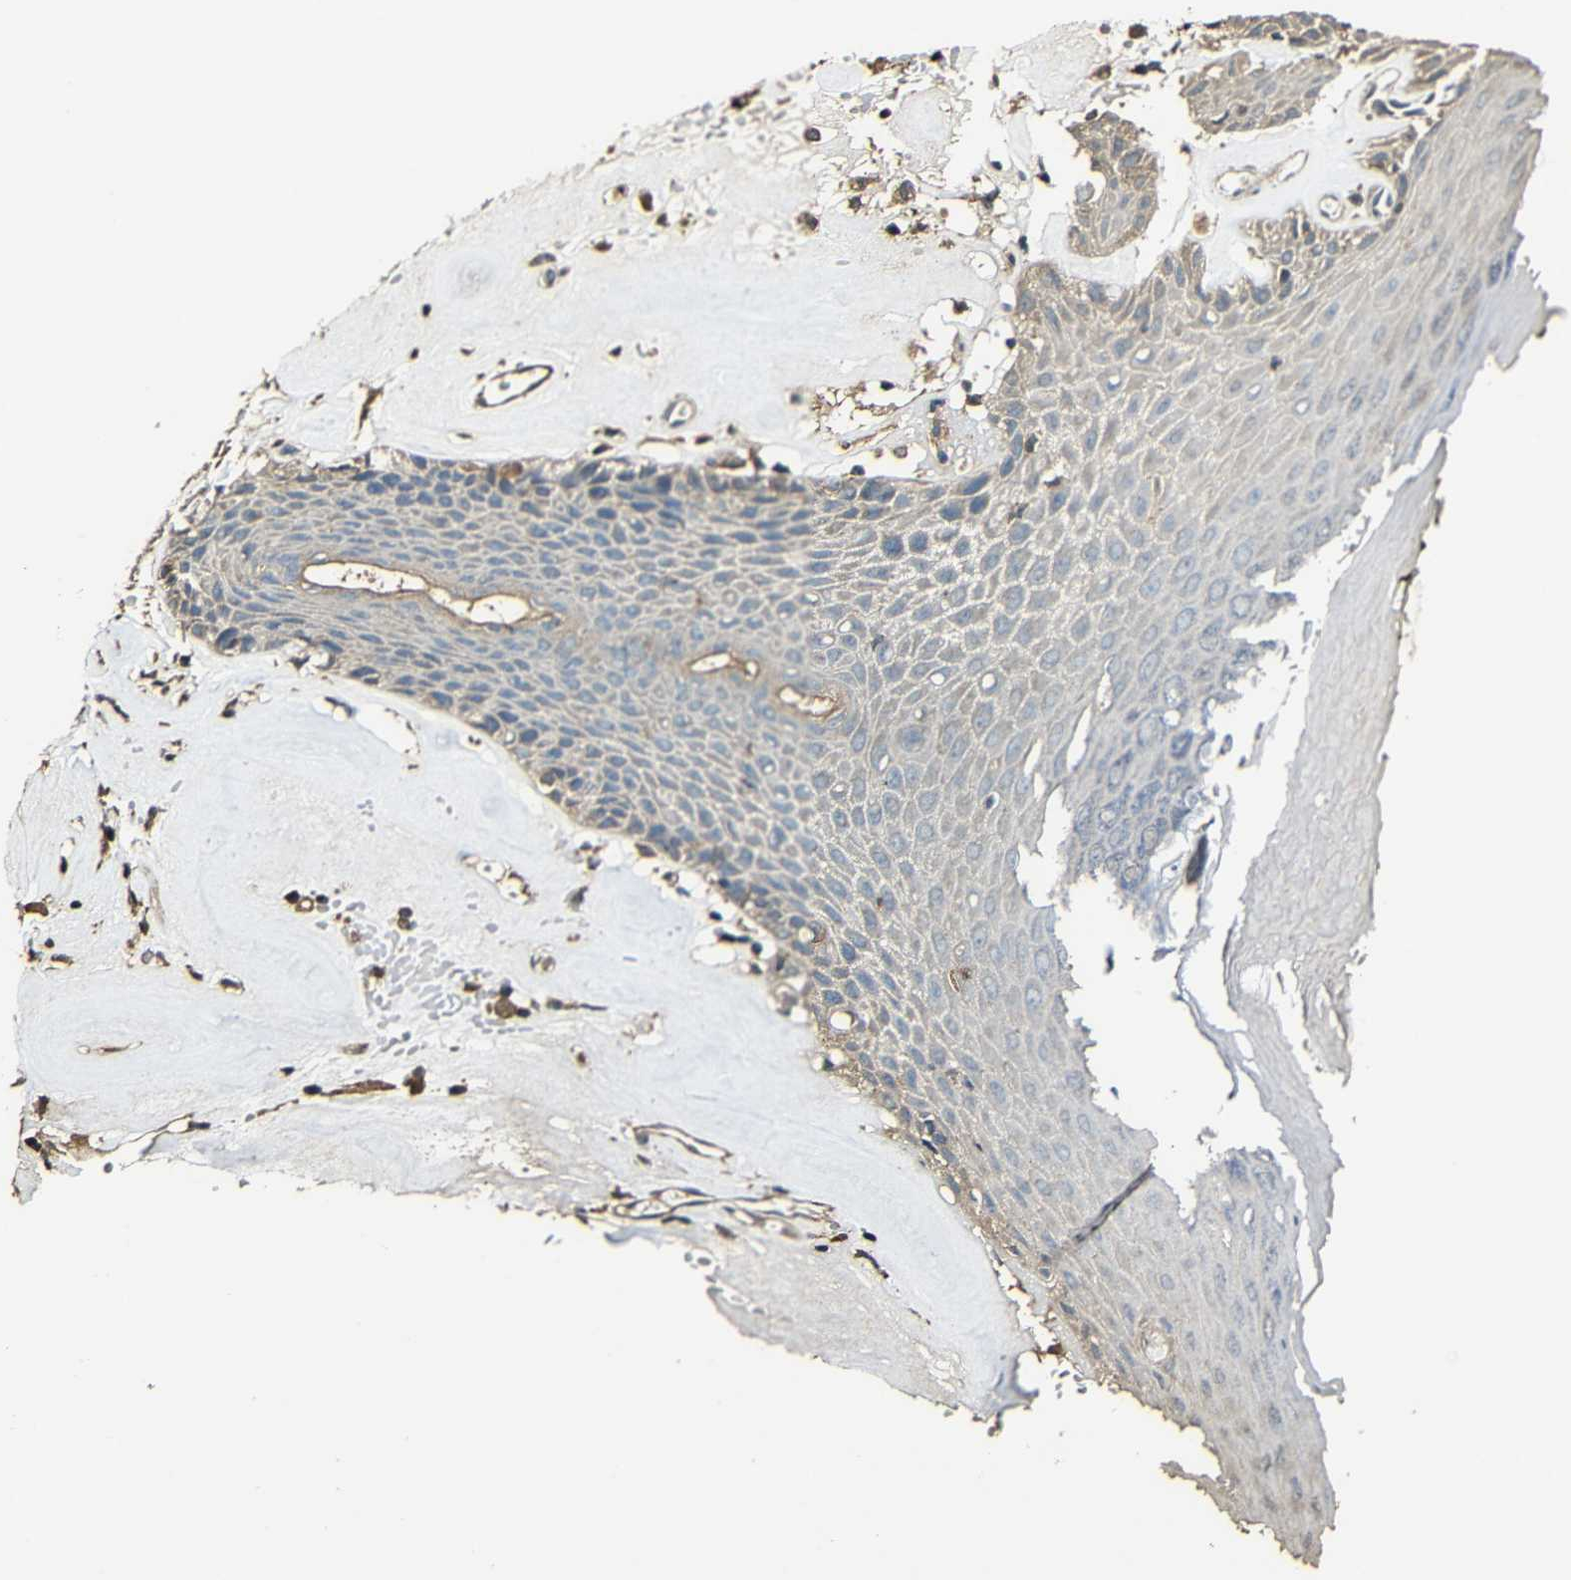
{"staining": {"intensity": "weak", "quantity": "<25%", "location": "cytoplasmic/membranous"}, "tissue": "skin", "cell_type": "Epidermal cells", "image_type": "normal", "snomed": [{"axis": "morphology", "description": "Normal tissue, NOS"}, {"axis": "morphology", "description": "Inflammation, NOS"}, {"axis": "topography", "description": "Vulva"}], "caption": "DAB (3,3'-diaminobenzidine) immunohistochemical staining of normal human skin shows no significant expression in epidermal cells. (DAB (3,3'-diaminobenzidine) immunohistochemistry (IHC) visualized using brightfield microscopy, high magnification).", "gene": "CASP8", "patient": {"sex": "female", "age": 84}}